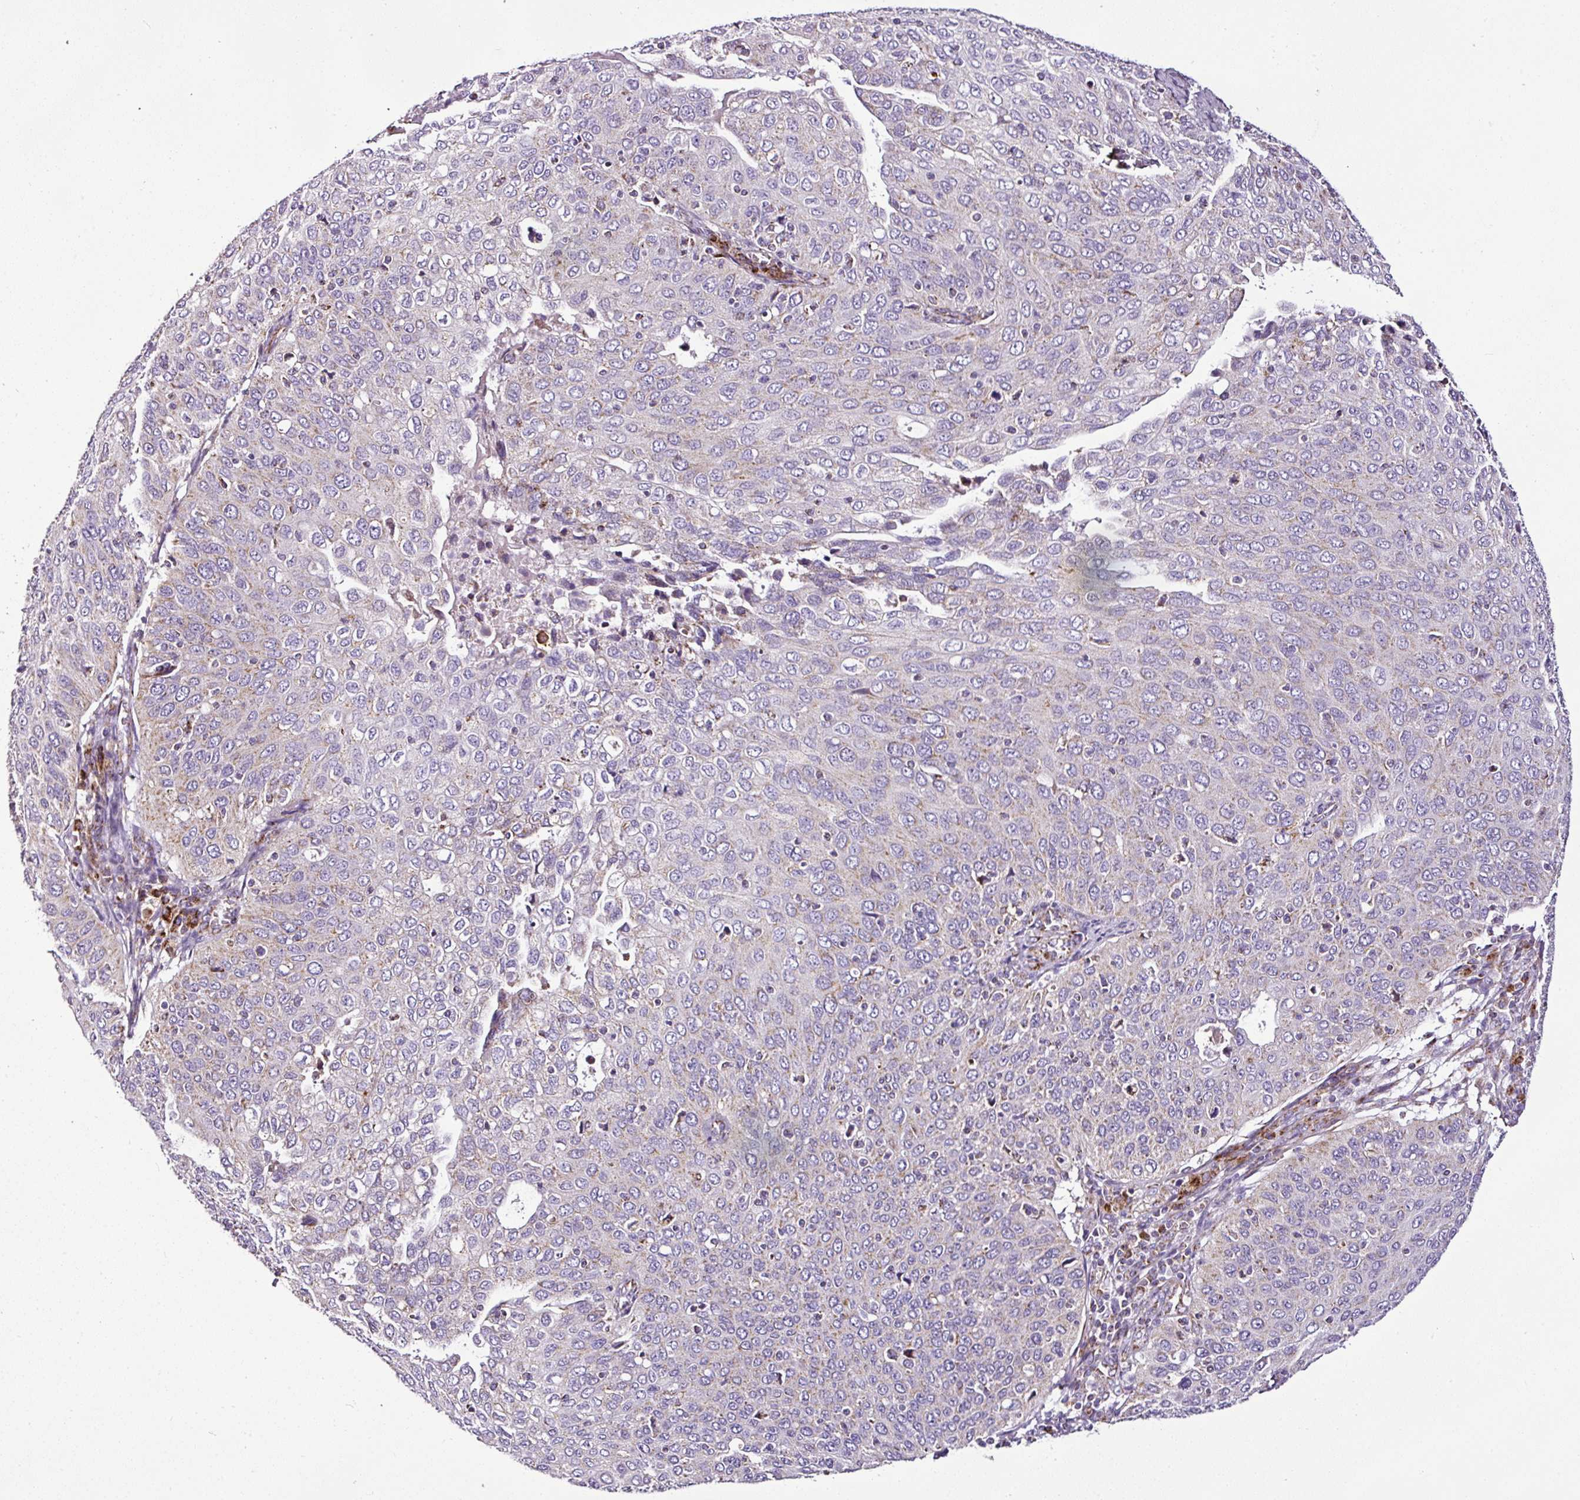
{"staining": {"intensity": "weak", "quantity": "25%-75%", "location": "cytoplasmic/membranous"}, "tissue": "cervical cancer", "cell_type": "Tumor cells", "image_type": "cancer", "snomed": [{"axis": "morphology", "description": "Squamous cell carcinoma, NOS"}, {"axis": "topography", "description": "Cervix"}], "caption": "A high-resolution histopathology image shows IHC staining of cervical cancer, which shows weak cytoplasmic/membranous expression in approximately 25%-75% of tumor cells. (Brightfield microscopy of DAB IHC at high magnification).", "gene": "DPAGT1", "patient": {"sex": "female", "age": 36}}